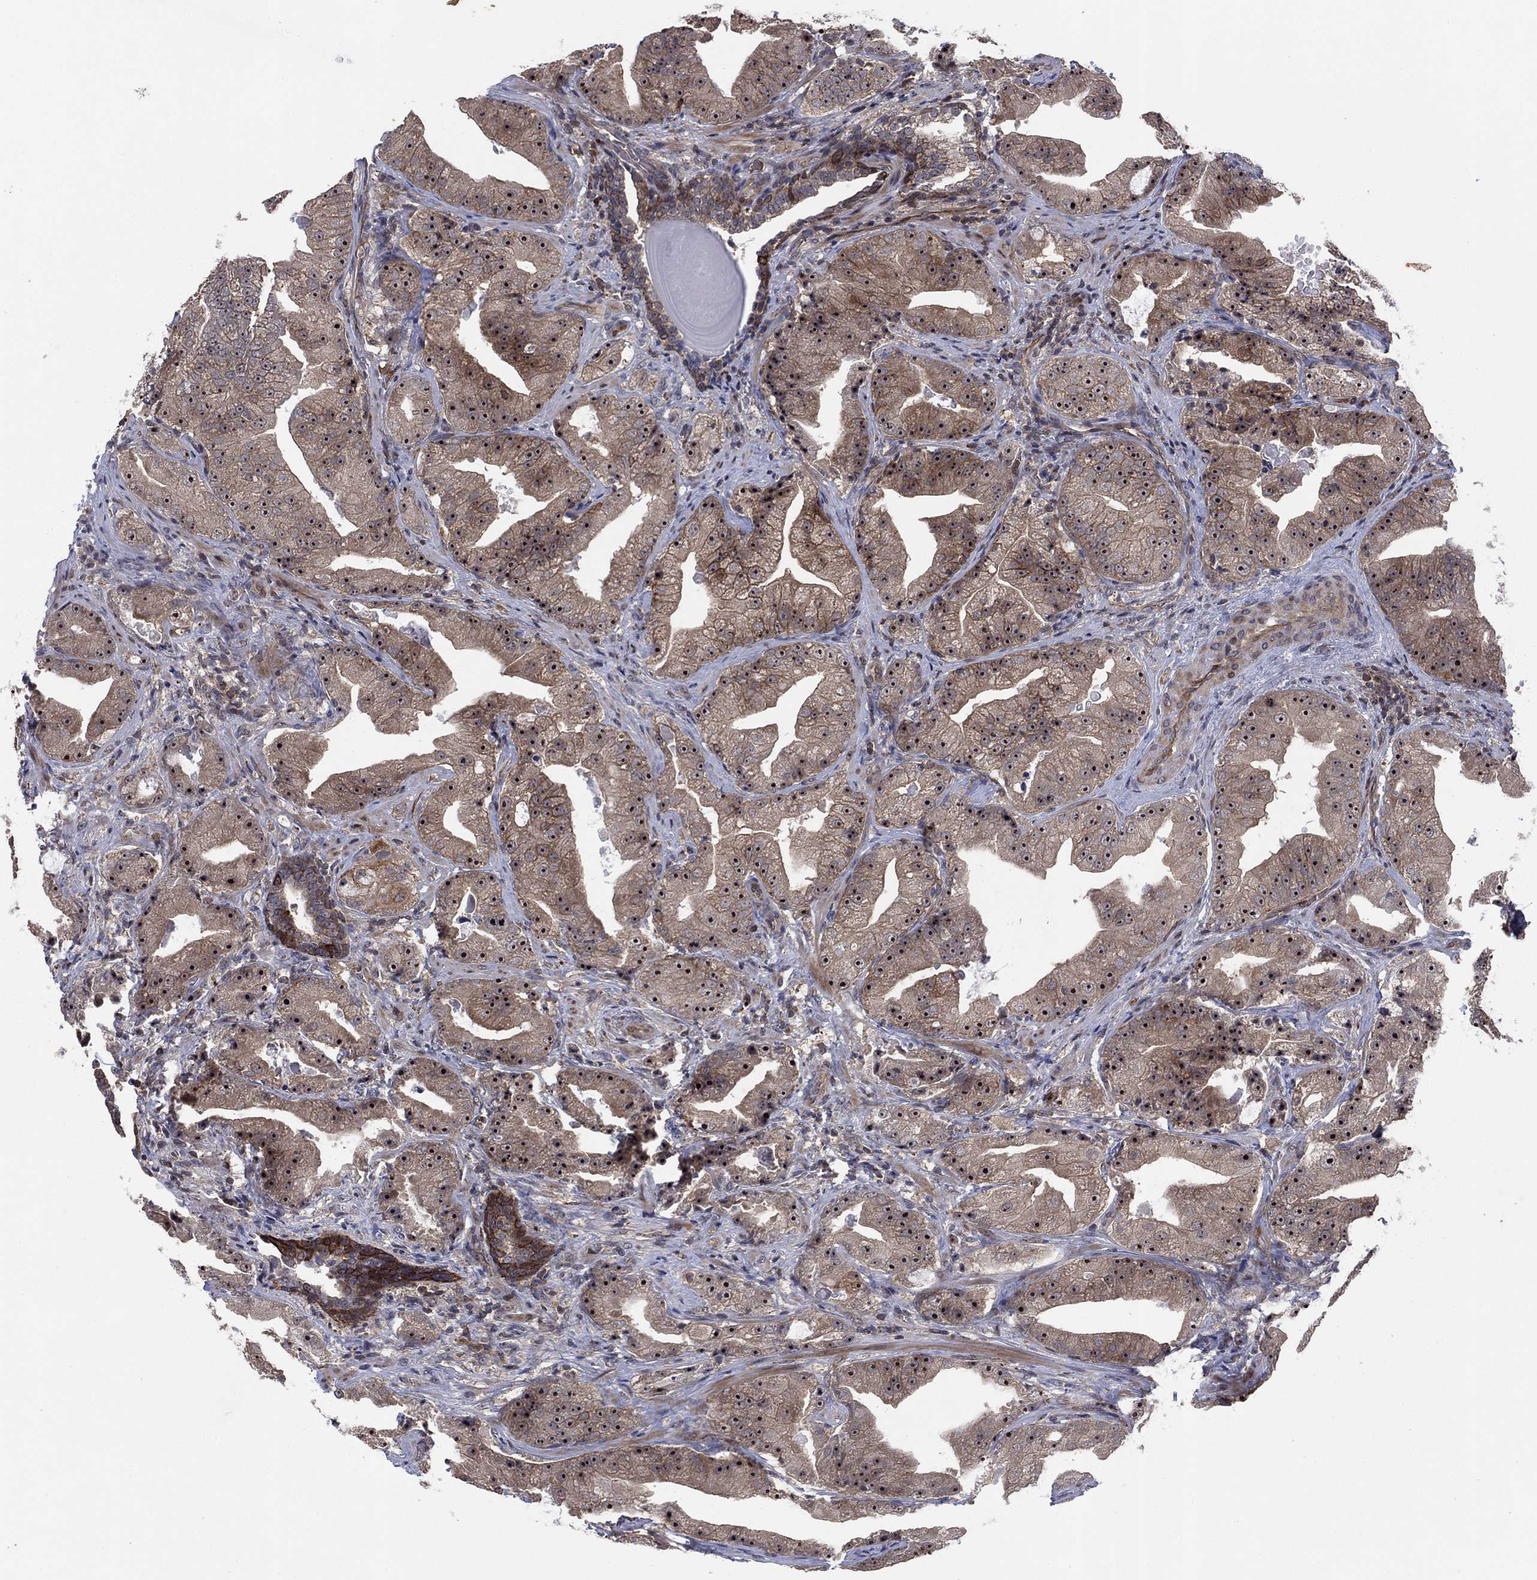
{"staining": {"intensity": "moderate", "quantity": "25%-75%", "location": "cytoplasmic/membranous,nuclear"}, "tissue": "prostate cancer", "cell_type": "Tumor cells", "image_type": "cancer", "snomed": [{"axis": "morphology", "description": "Adenocarcinoma, Low grade"}, {"axis": "topography", "description": "Prostate"}], "caption": "The histopathology image exhibits a brown stain indicating the presence of a protein in the cytoplasmic/membranous and nuclear of tumor cells in prostate cancer.", "gene": "TMCO1", "patient": {"sex": "male", "age": 62}}